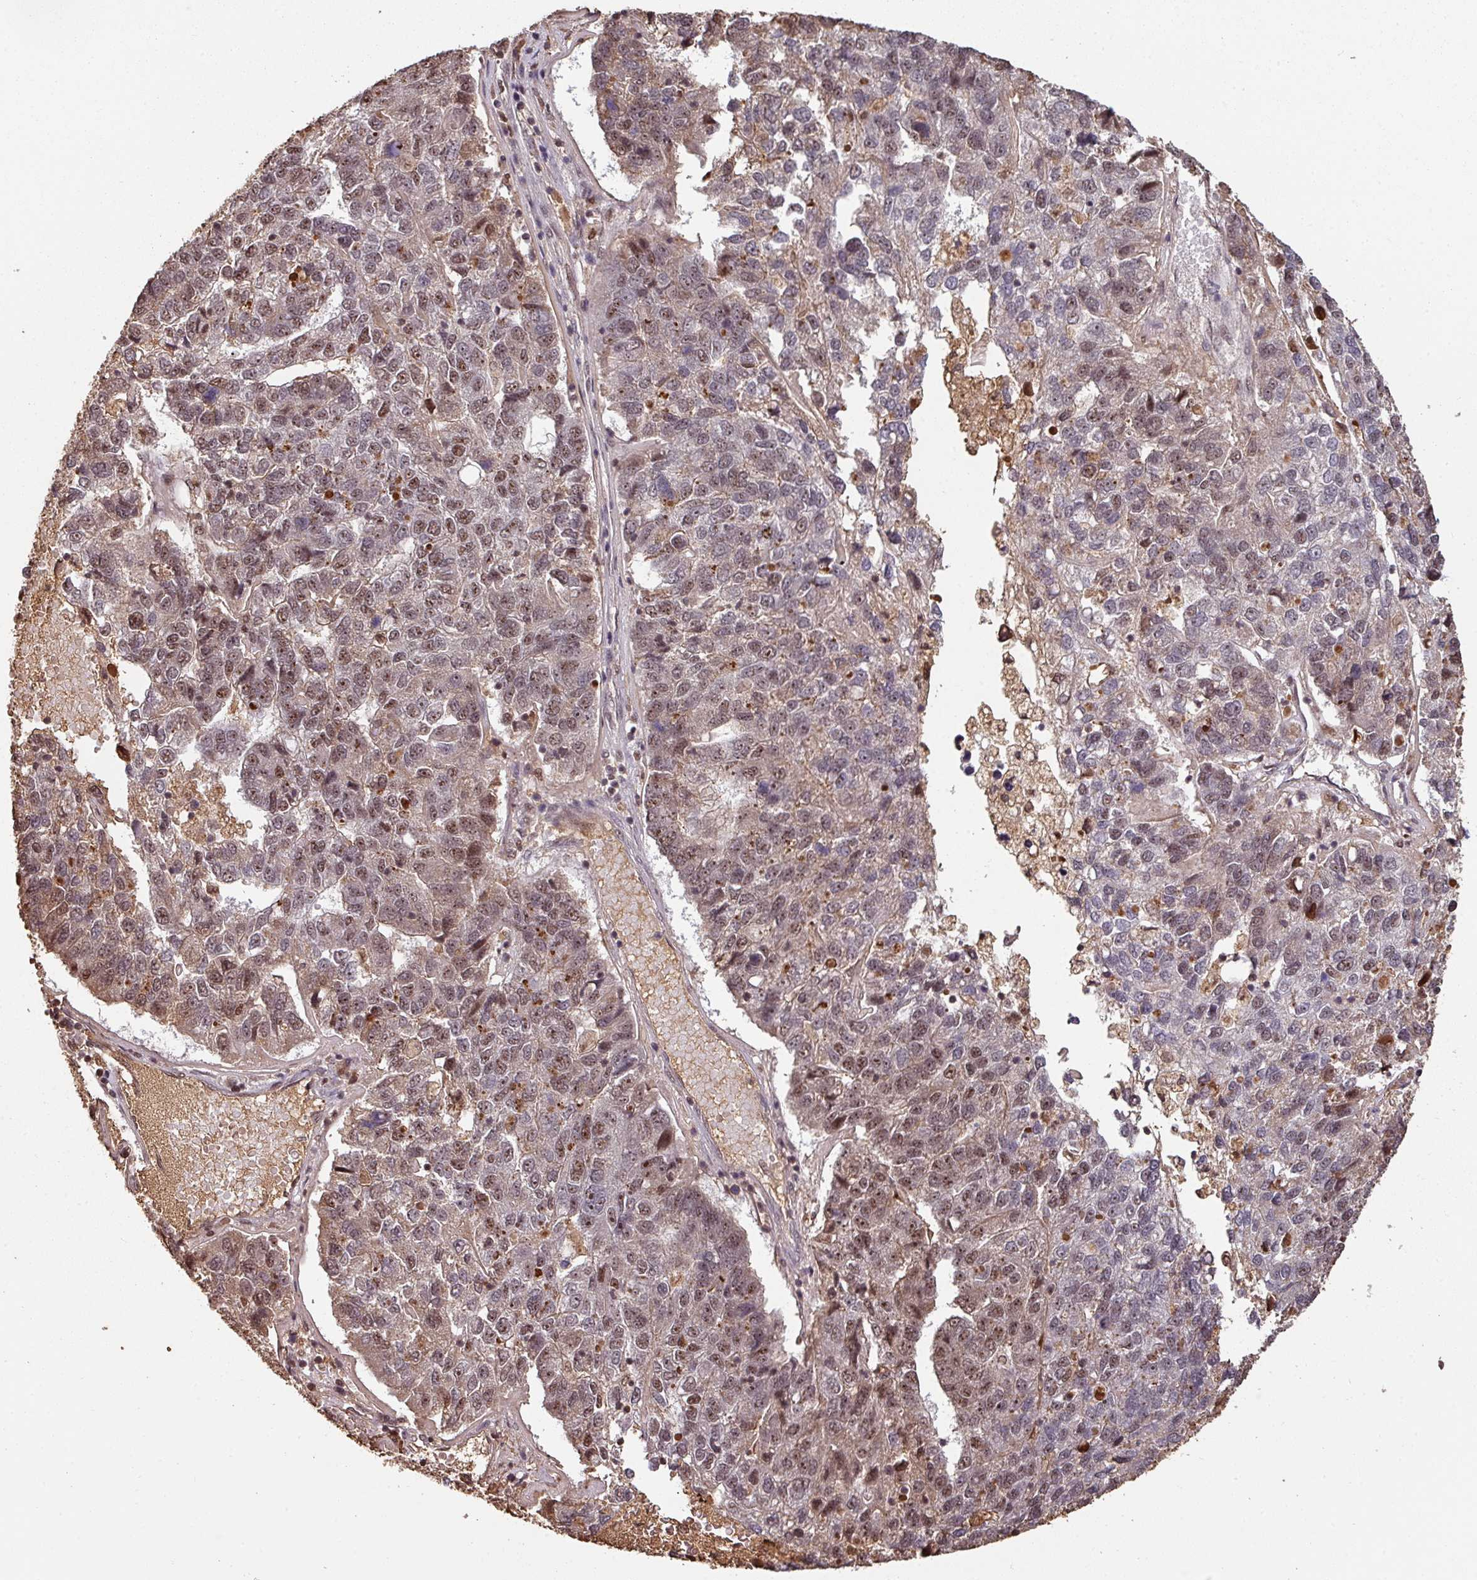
{"staining": {"intensity": "moderate", "quantity": "25%-75%", "location": "nuclear"}, "tissue": "pancreatic cancer", "cell_type": "Tumor cells", "image_type": "cancer", "snomed": [{"axis": "morphology", "description": "Adenocarcinoma, NOS"}, {"axis": "topography", "description": "Pancreas"}], "caption": "This histopathology image shows IHC staining of human adenocarcinoma (pancreatic), with medium moderate nuclear positivity in about 25%-75% of tumor cells.", "gene": "POLD1", "patient": {"sex": "female", "age": 61}}